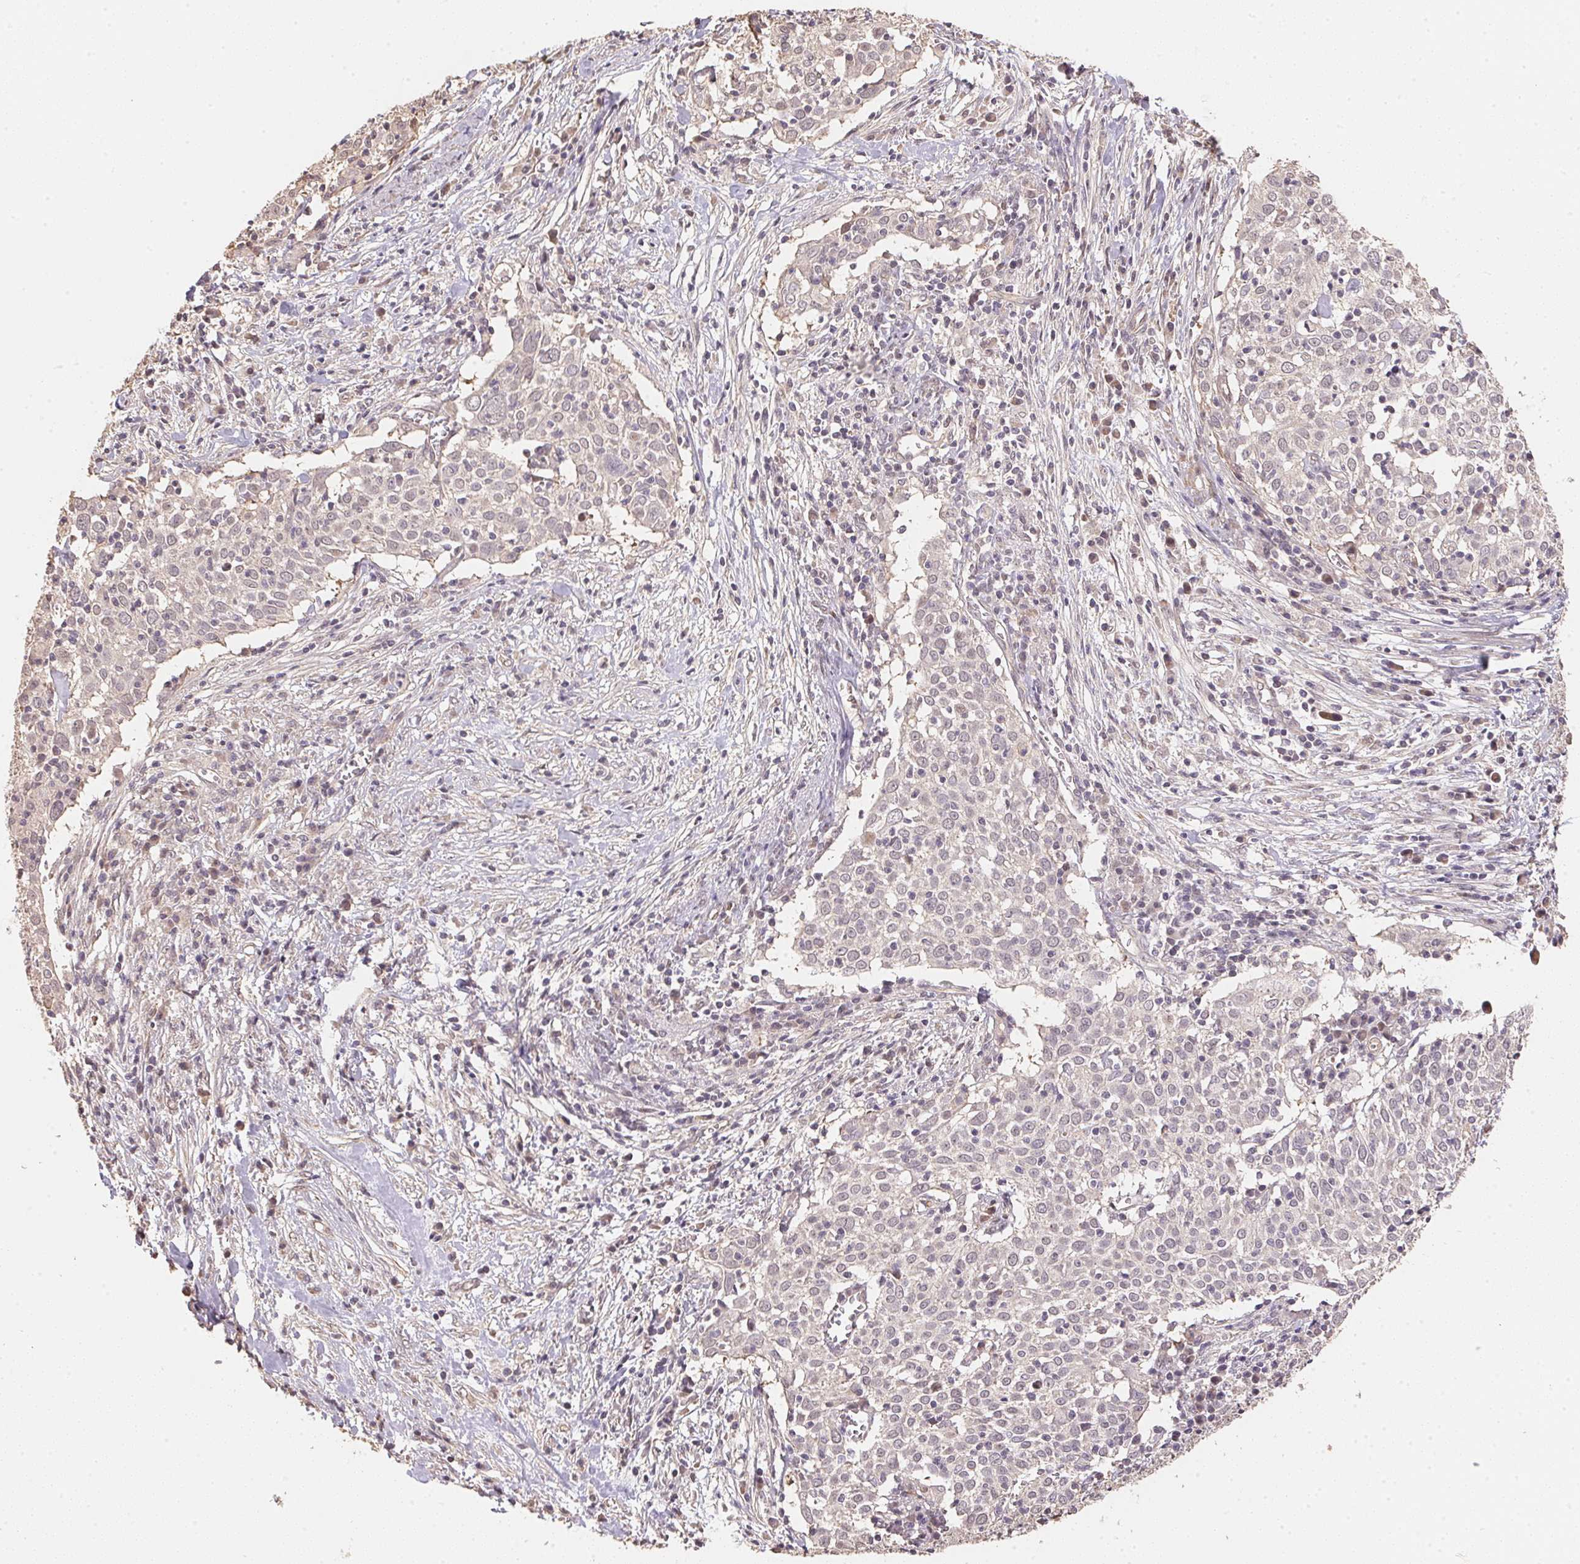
{"staining": {"intensity": "negative", "quantity": "none", "location": "none"}, "tissue": "cervical cancer", "cell_type": "Tumor cells", "image_type": "cancer", "snomed": [{"axis": "morphology", "description": "Squamous cell carcinoma, NOS"}, {"axis": "topography", "description": "Cervix"}], "caption": "The micrograph displays no significant expression in tumor cells of squamous cell carcinoma (cervical). (DAB (3,3'-diaminobenzidine) immunohistochemistry (IHC) visualized using brightfield microscopy, high magnification).", "gene": "TMEM222", "patient": {"sex": "female", "age": 39}}